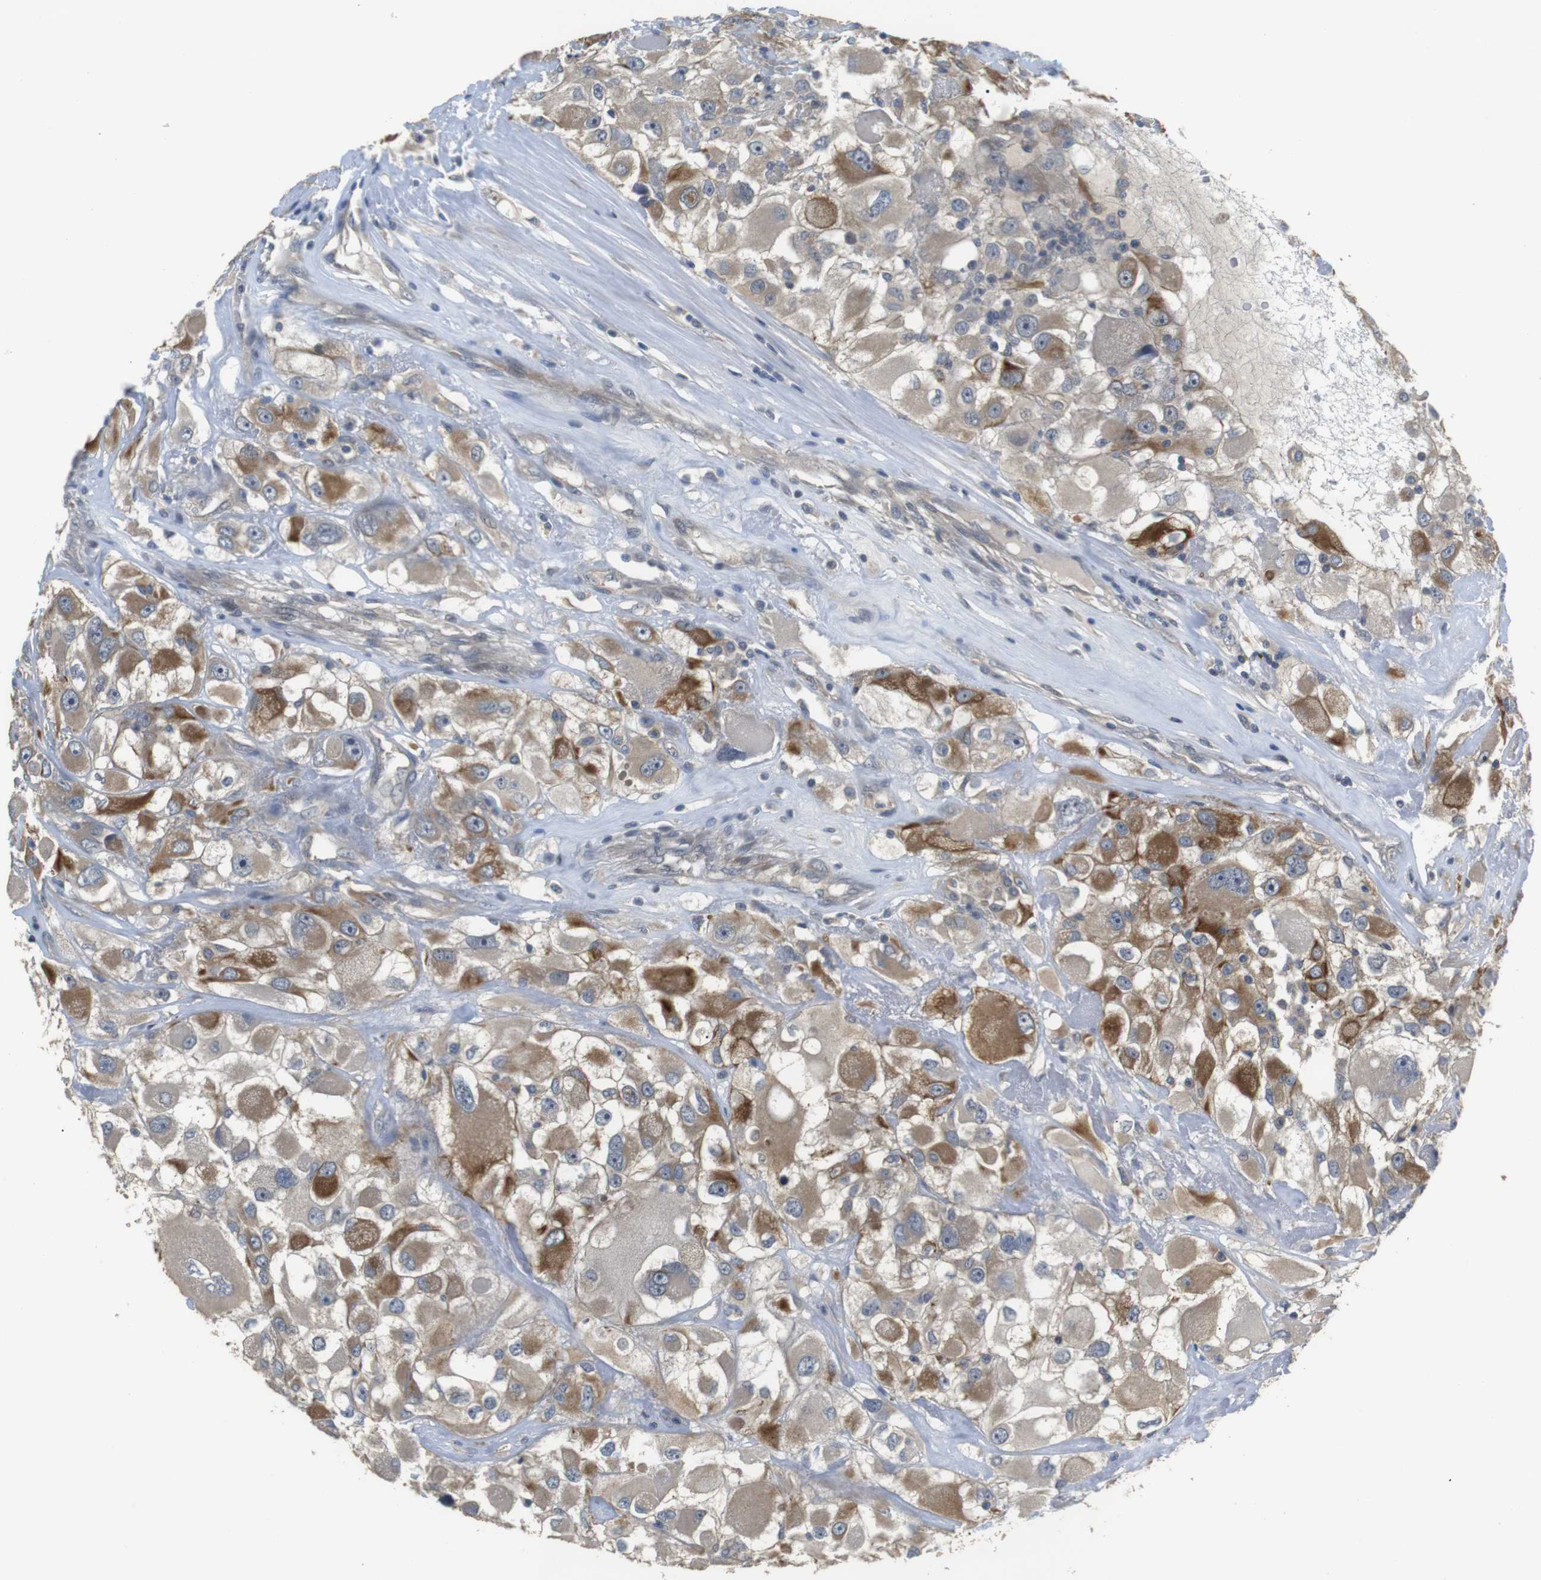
{"staining": {"intensity": "moderate", "quantity": ">75%", "location": "cytoplasmic/membranous"}, "tissue": "renal cancer", "cell_type": "Tumor cells", "image_type": "cancer", "snomed": [{"axis": "morphology", "description": "Adenocarcinoma, NOS"}, {"axis": "topography", "description": "Kidney"}], "caption": "Immunohistochemical staining of human renal cancer demonstrates moderate cytoplasmic/membranous protein expression in about >75% of tumor cells.", "gene": "ADGRL3", "patient": {"sex": "female", "age": 52}}